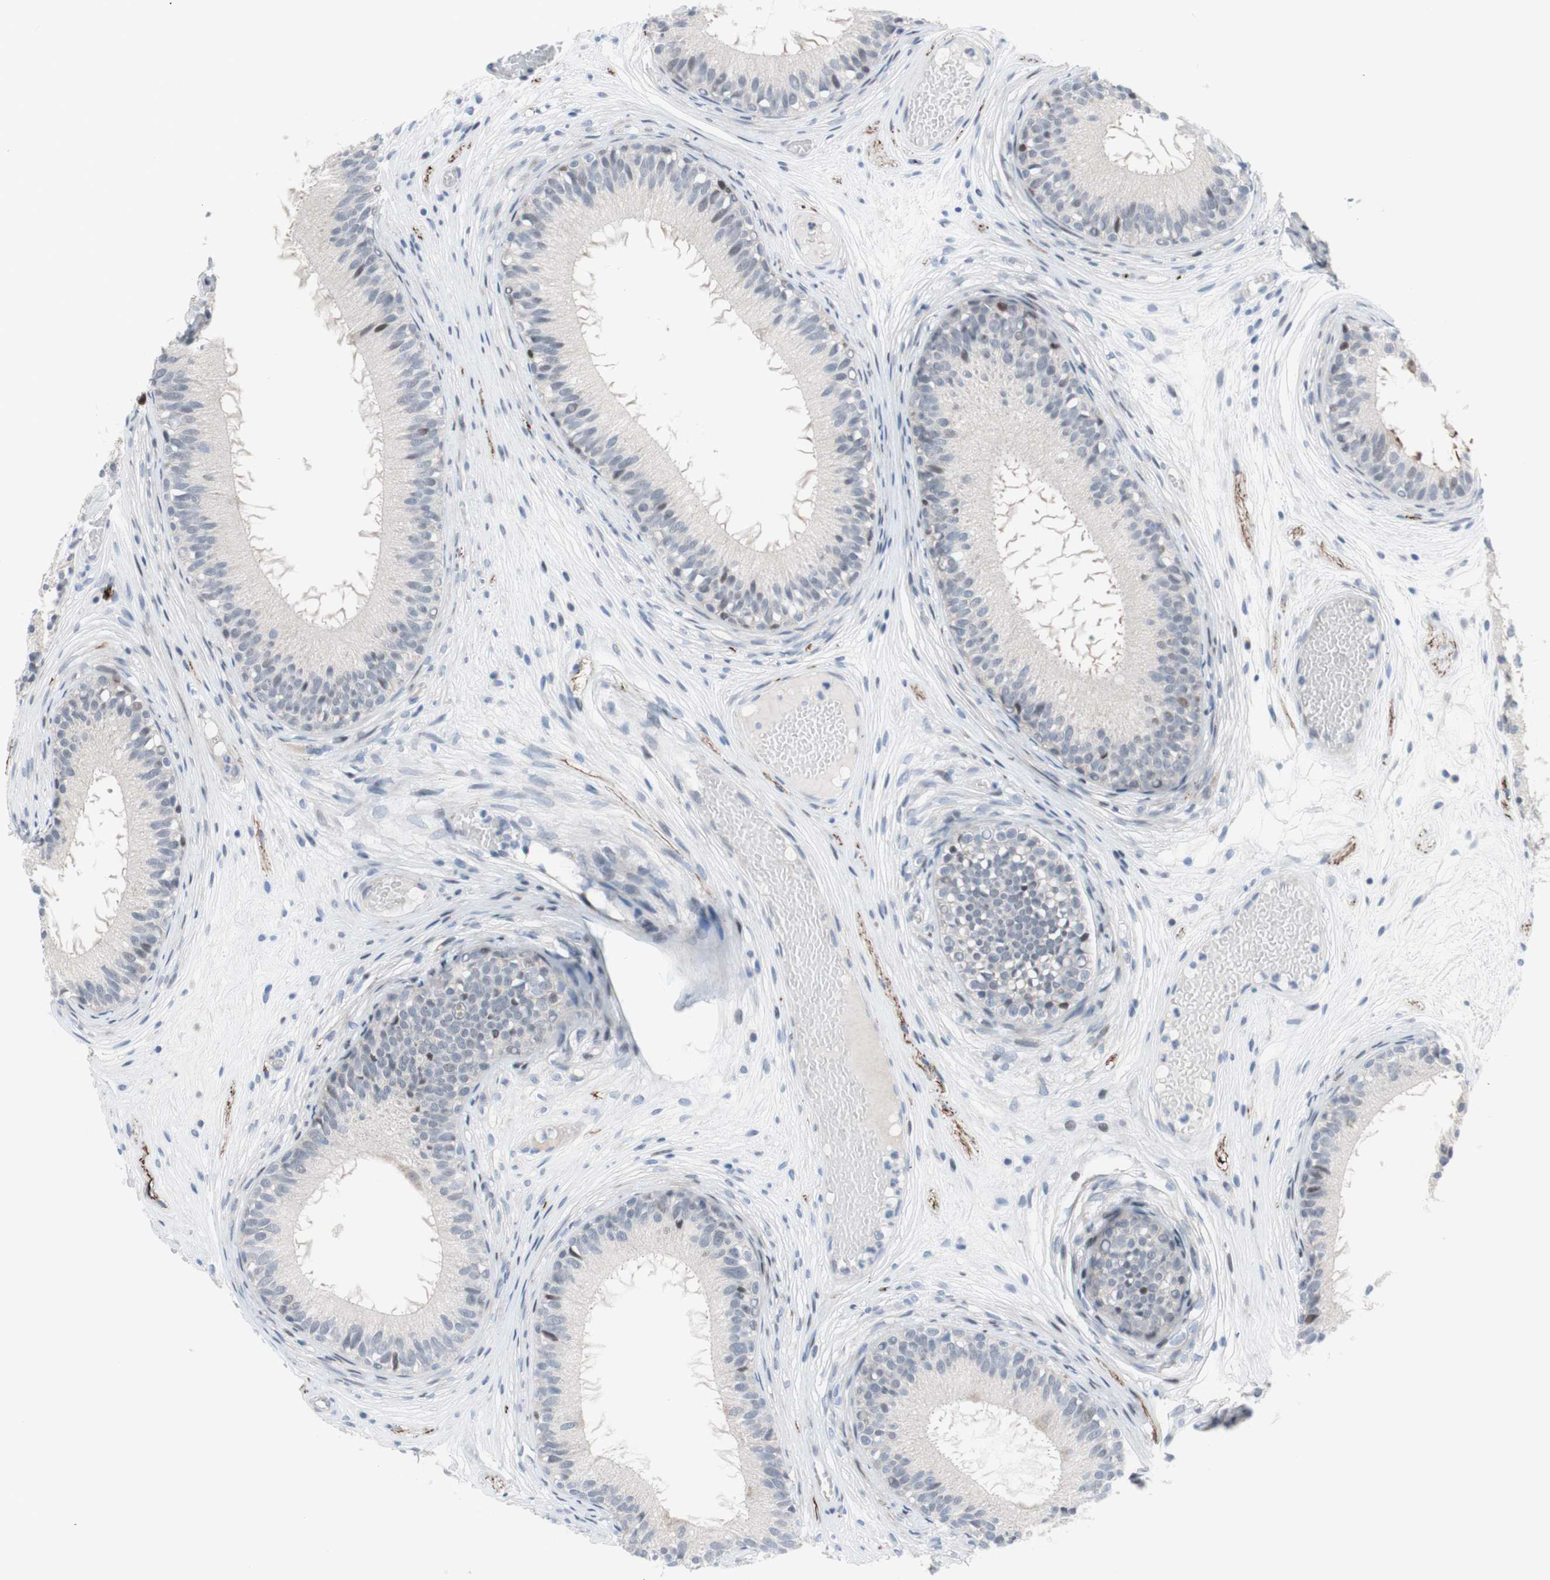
{"staining": {"intensity": "moderate", "quantity": "<25%", "location": "nuclear"}, "tissue": "epididymis", "cell_type": "Glandular cells", "image_type": "normal", "snomed": [{"axis": "morphology", "description": "Normal tissue, NOS"}, {"axis": "morphology", "description": "Atrophy, NOS"}, {"axis": "topography", "description": "Testis"}, {"axis": "topography", "description": "Epididymis"}], "caption": "Protein expression analysis of benign epididymis reveals moderate nuclear staining in about <25% of glandular cells. Immunohistochemistry stains the protein in brown and the nuclei are stained blue.", "gene": "PHTF2", "patient": {"sex": "male", "age": 18}}